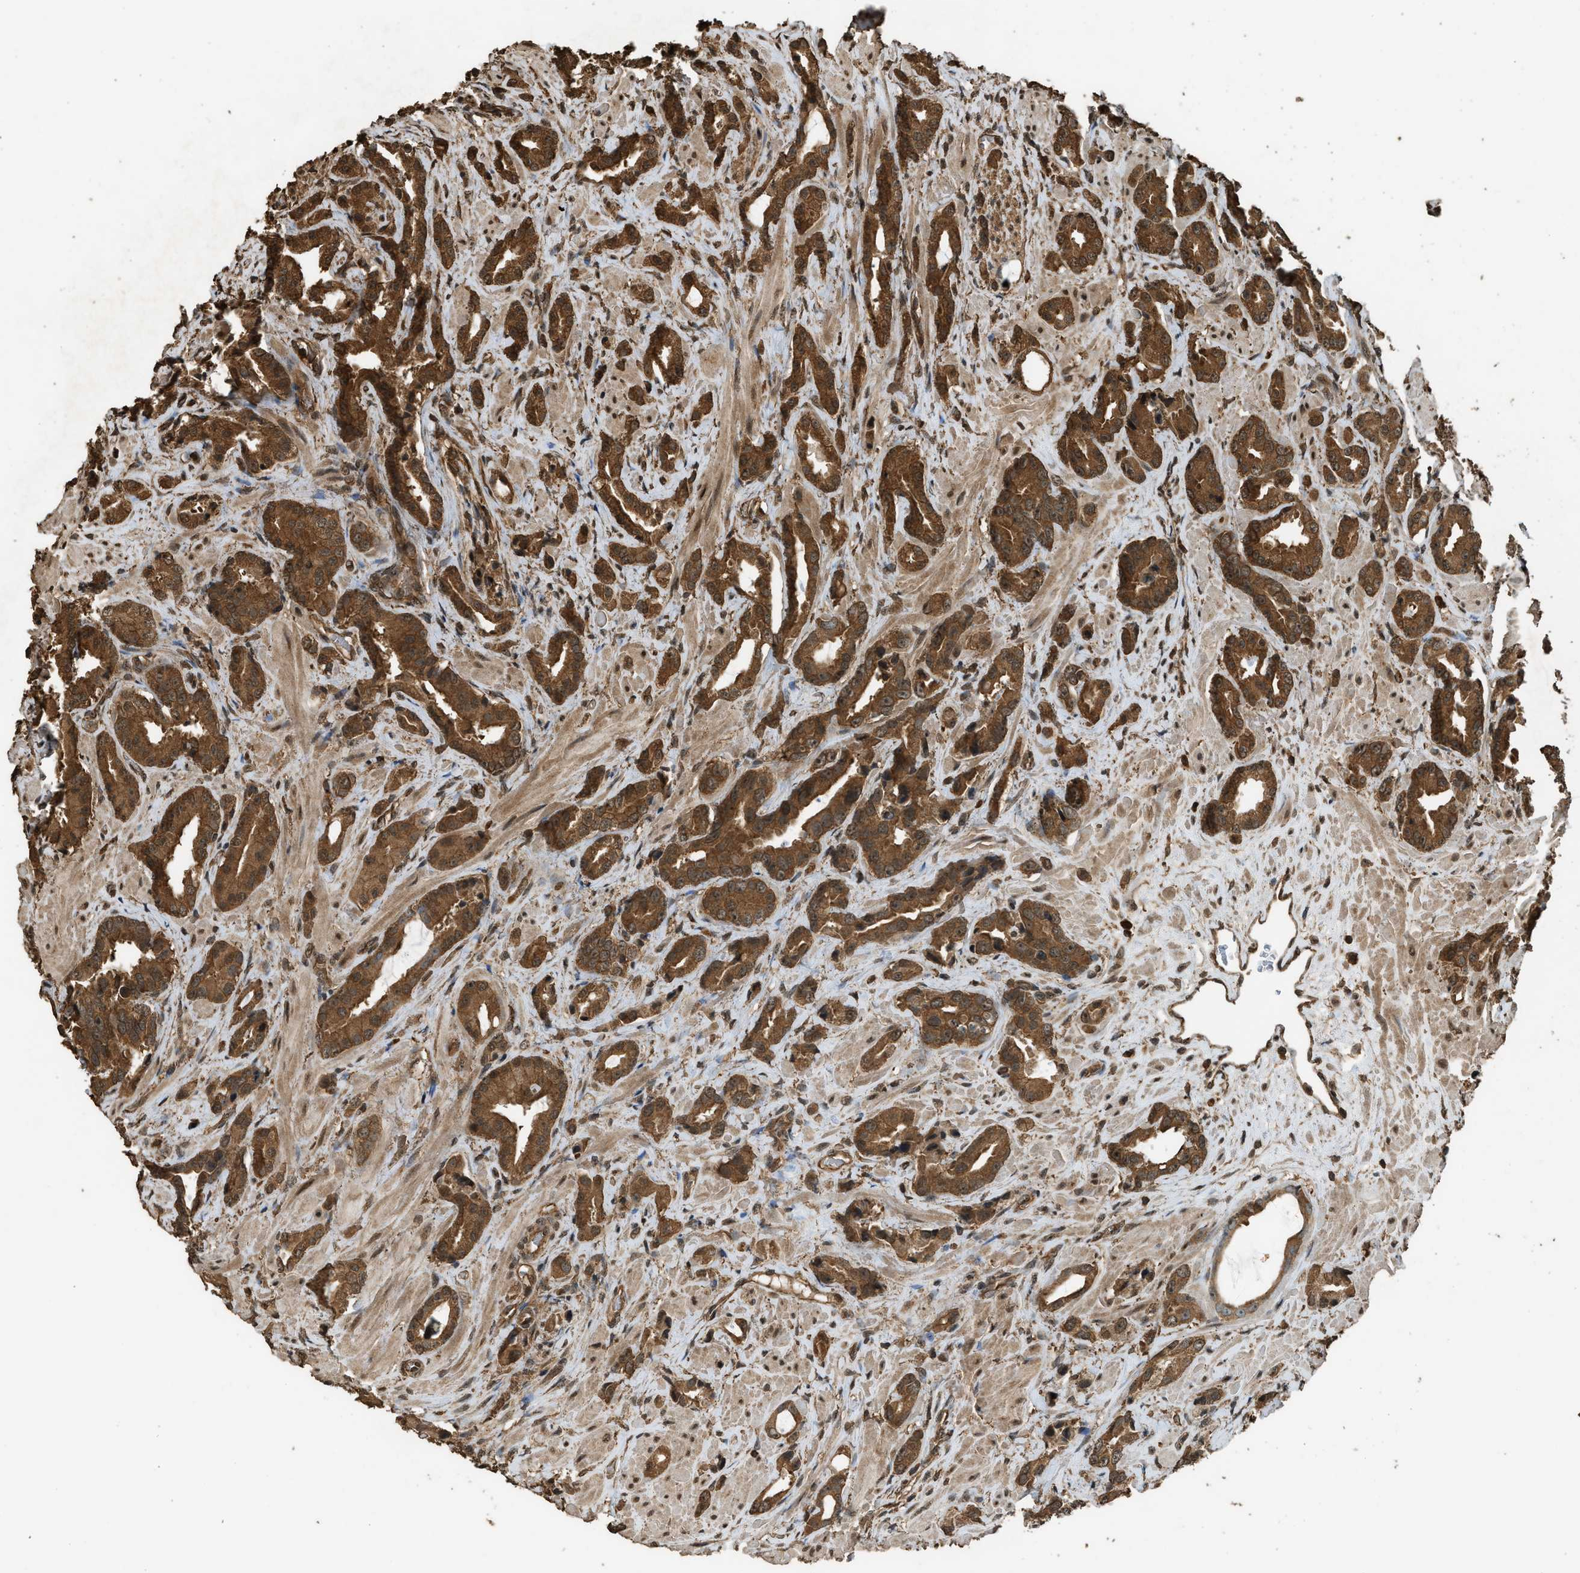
{"staining": {"intensity": "strong", "quantity": ">75%", "location": "cytoplasmic/membranous"}, "tissue": "prostate cancer", "cell_type": "Tumor cells", "image_type": "cancer", "snomed": [{"axis": "morphology", "description": "Adenocarcinoma, High grade"}, {"axis": "topography", "description": "Prostate"}], "caption": "Tumor cells demonstrate high levels of strong cytoplasmic/membranous staining in about >75% of cells in adenocarcinoma (high-grade) (prostate).", "gene": "MYBL2", "patient": {"sex": "male", "age": 64}}